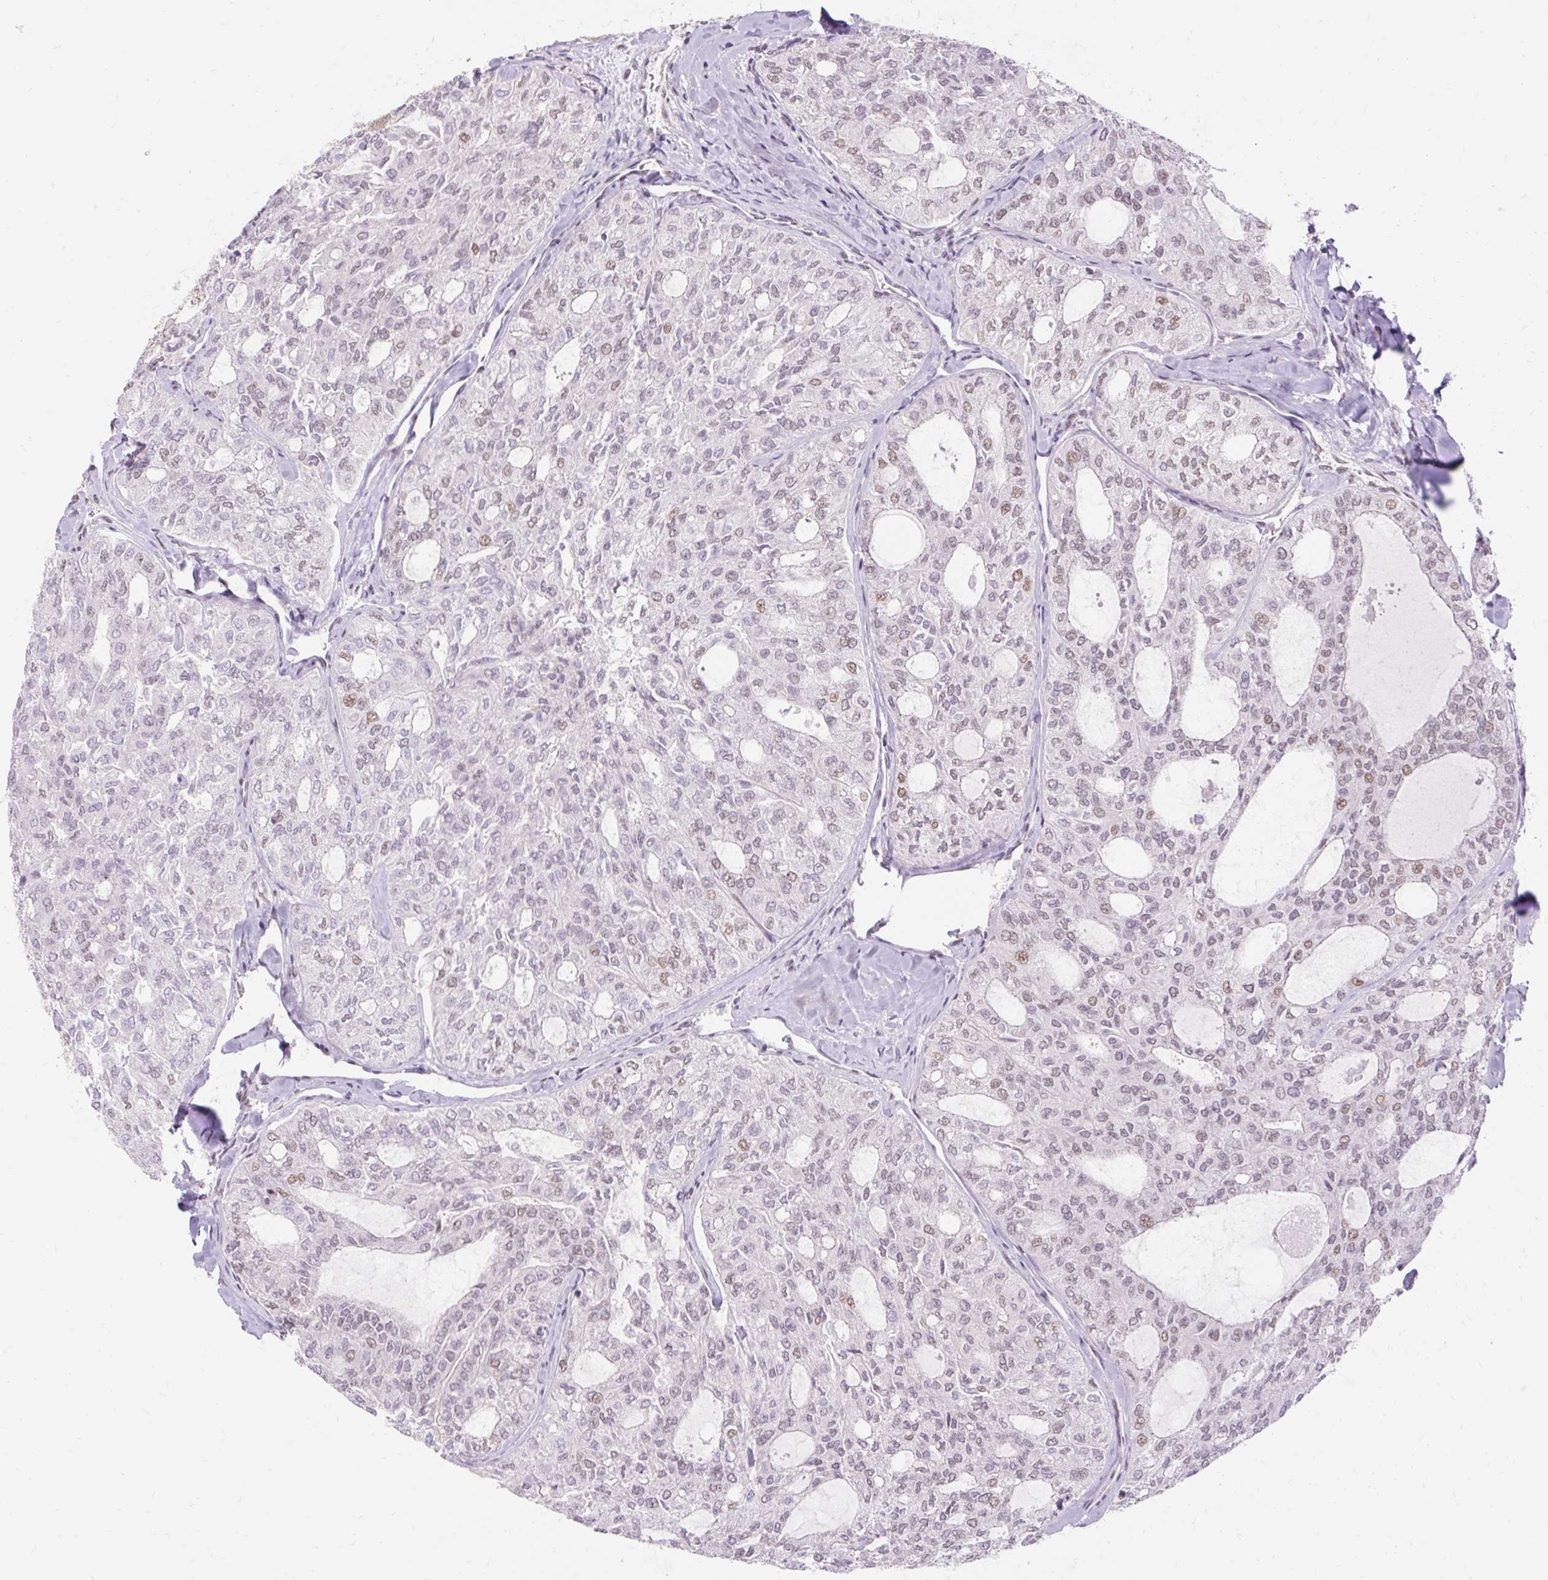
{"staining": {"intensity": "weak", "quantity": "25%-75%", "location": "nuclear"}, "tissue": "thyroid cancer", "cell_type": "Tumor cells", "image_type": "cancer", "snomed": [{"axis": "morphology", "description": "Follicular adenoma carcinoma, NOS"}, {"axis": "topography", "description": "Thyroid gland"}], "caption": "Thyroid cancer stained with immunohistochemistry demonstrates weak nuclear positivity in approximately 25%-75% of tumor cells.", "gene": "NPIPB12", "patient": {"sex": "male", "age": 75}}